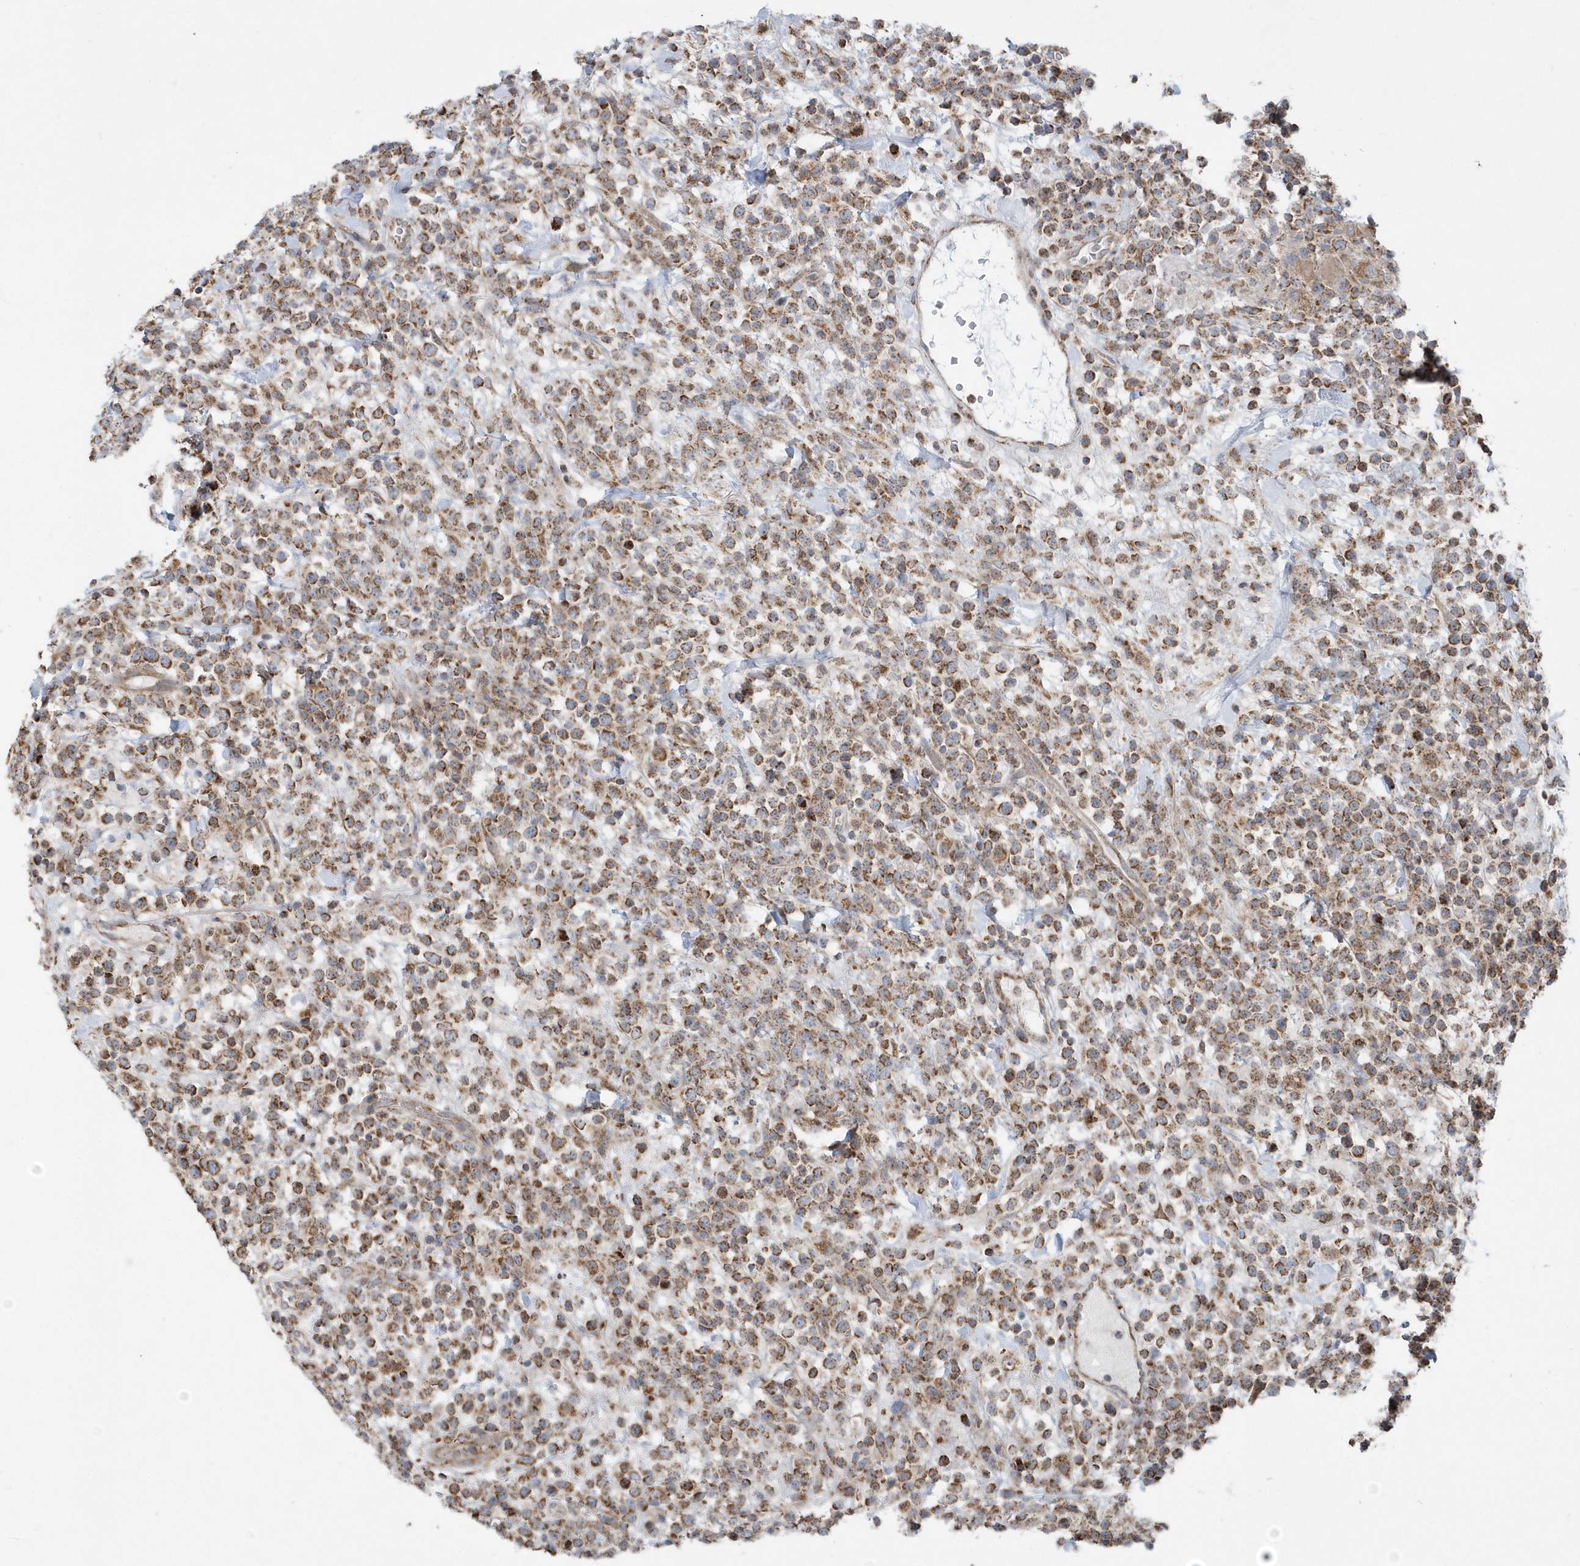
{"staining": {"intensity": "moderate", "quantity": ">75%", "location": "cytoplasmic/membranous"}, "tissue": "lymphoma", "cell_type": "Tumor cells", "image_type": "cancer", "snomed": [{"axis": "morphology", "description": "Malignant lymphoma, non-Hodgkin's type, High grade"}, {"axis": "topography", "description": "Colon"}], "caption": "High-grade malignant lymphoma, non-Hodgkin's type stained for a protein (brown) demonstrates moderate cytoplasmic/membranous positive staining in approximately >75% of tumor cells.", "gene": "PPP1R7", "patient": {"sex": "female", "age": 53}}